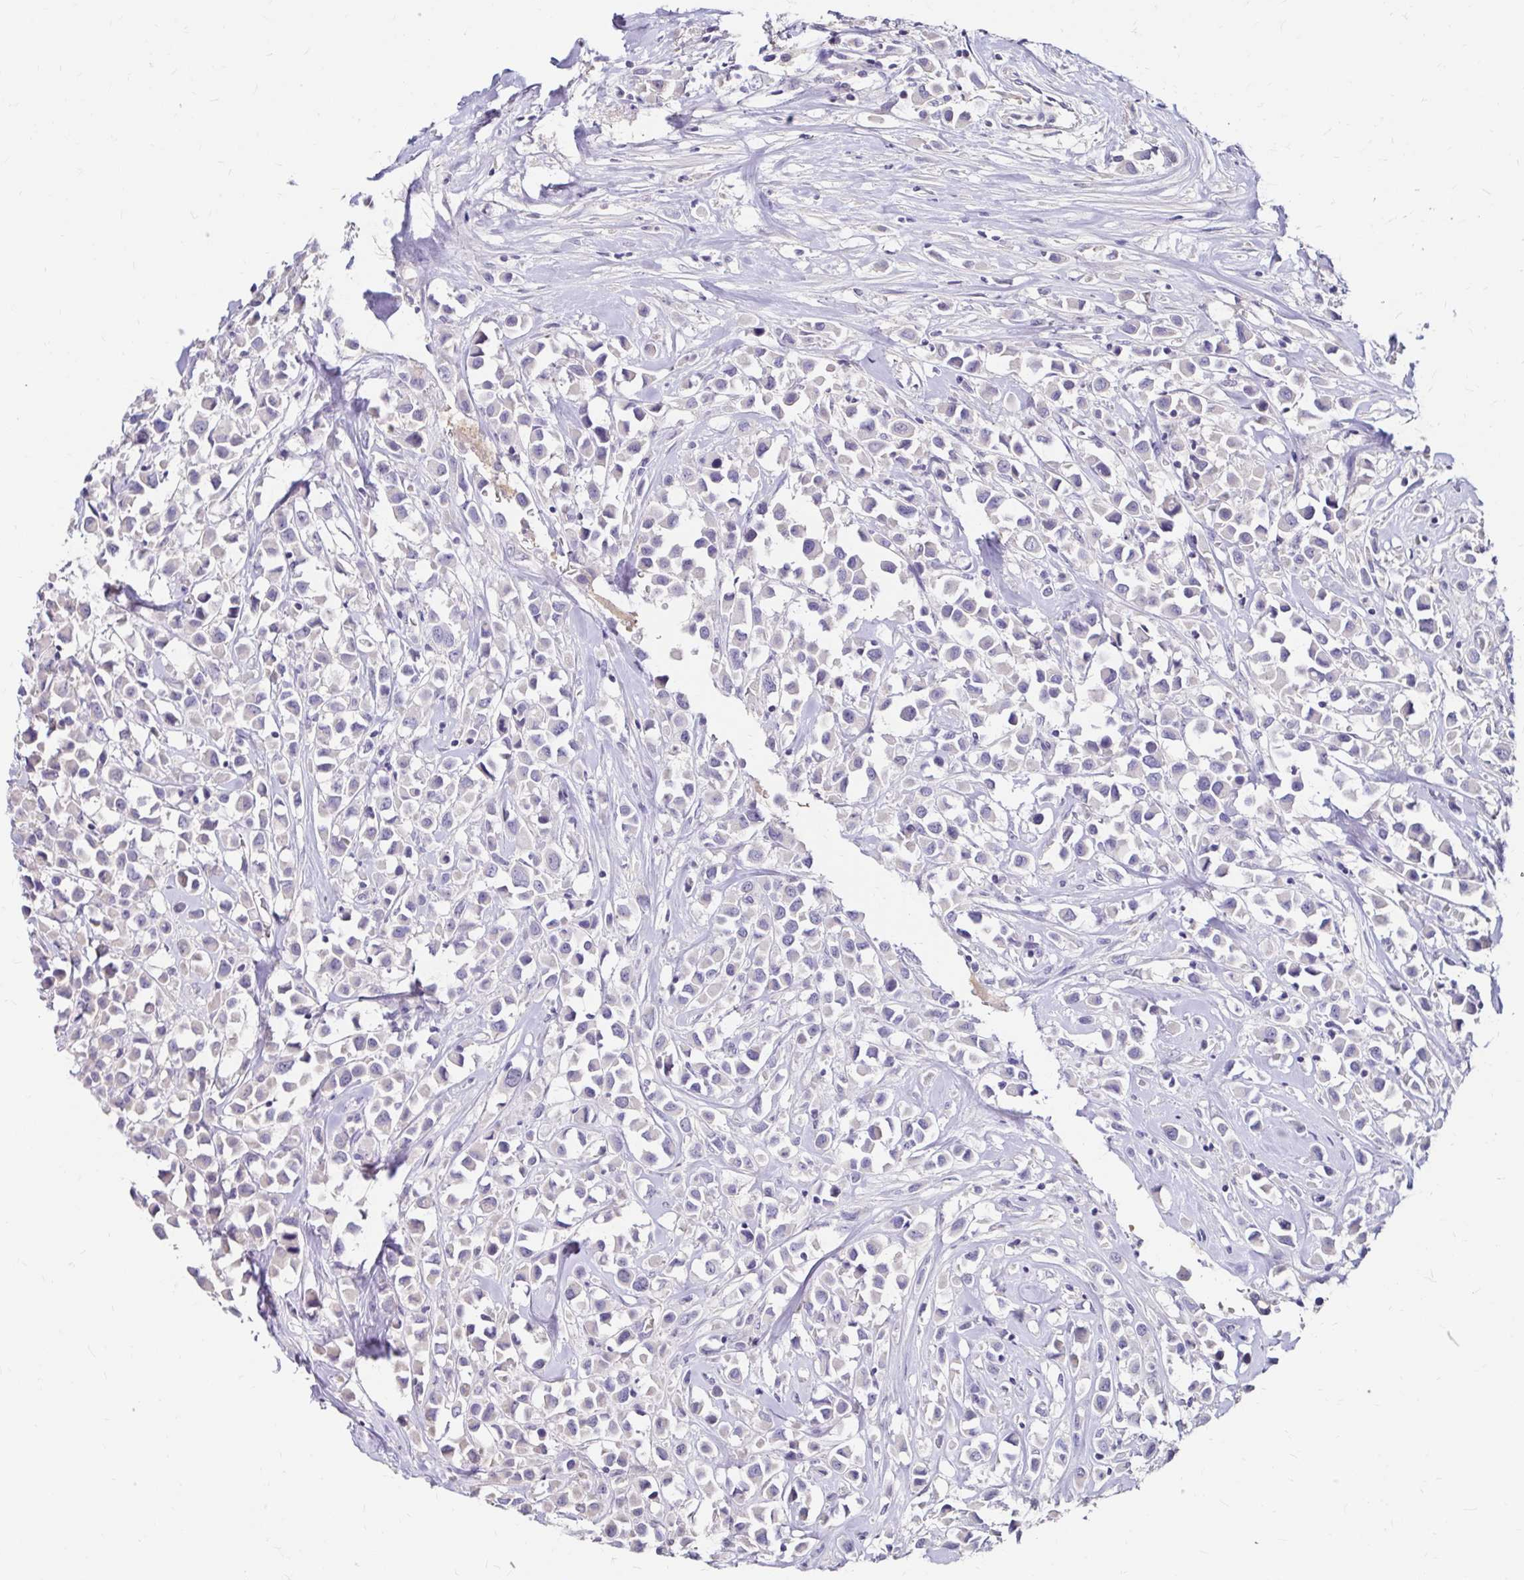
{"staining": {"intensity": "negative", "quantity": "none", "location": "none"}, "tissue": "breast cancer", "cell_type": "Tumor cells", "image_type": "cancer", "snomed": [{"axis": "morphology", "description": "Duct carcinoma"}, {"axis": "topography", "description": "Breast"}], "caption": "High magnification brightfield microscopy of breast infiltrating ductal carcinoma stained with DAB (brown) and counterstained with hematoxylin (blue): tumor cells show no significant expression. (Stains: DAB immunohistochemistry with hematoxylin counter stain, Microscopy: brightfield microscopy at high magnification).", "gene": "SCG3", "patient": {"sex": "female", "age": 61}}